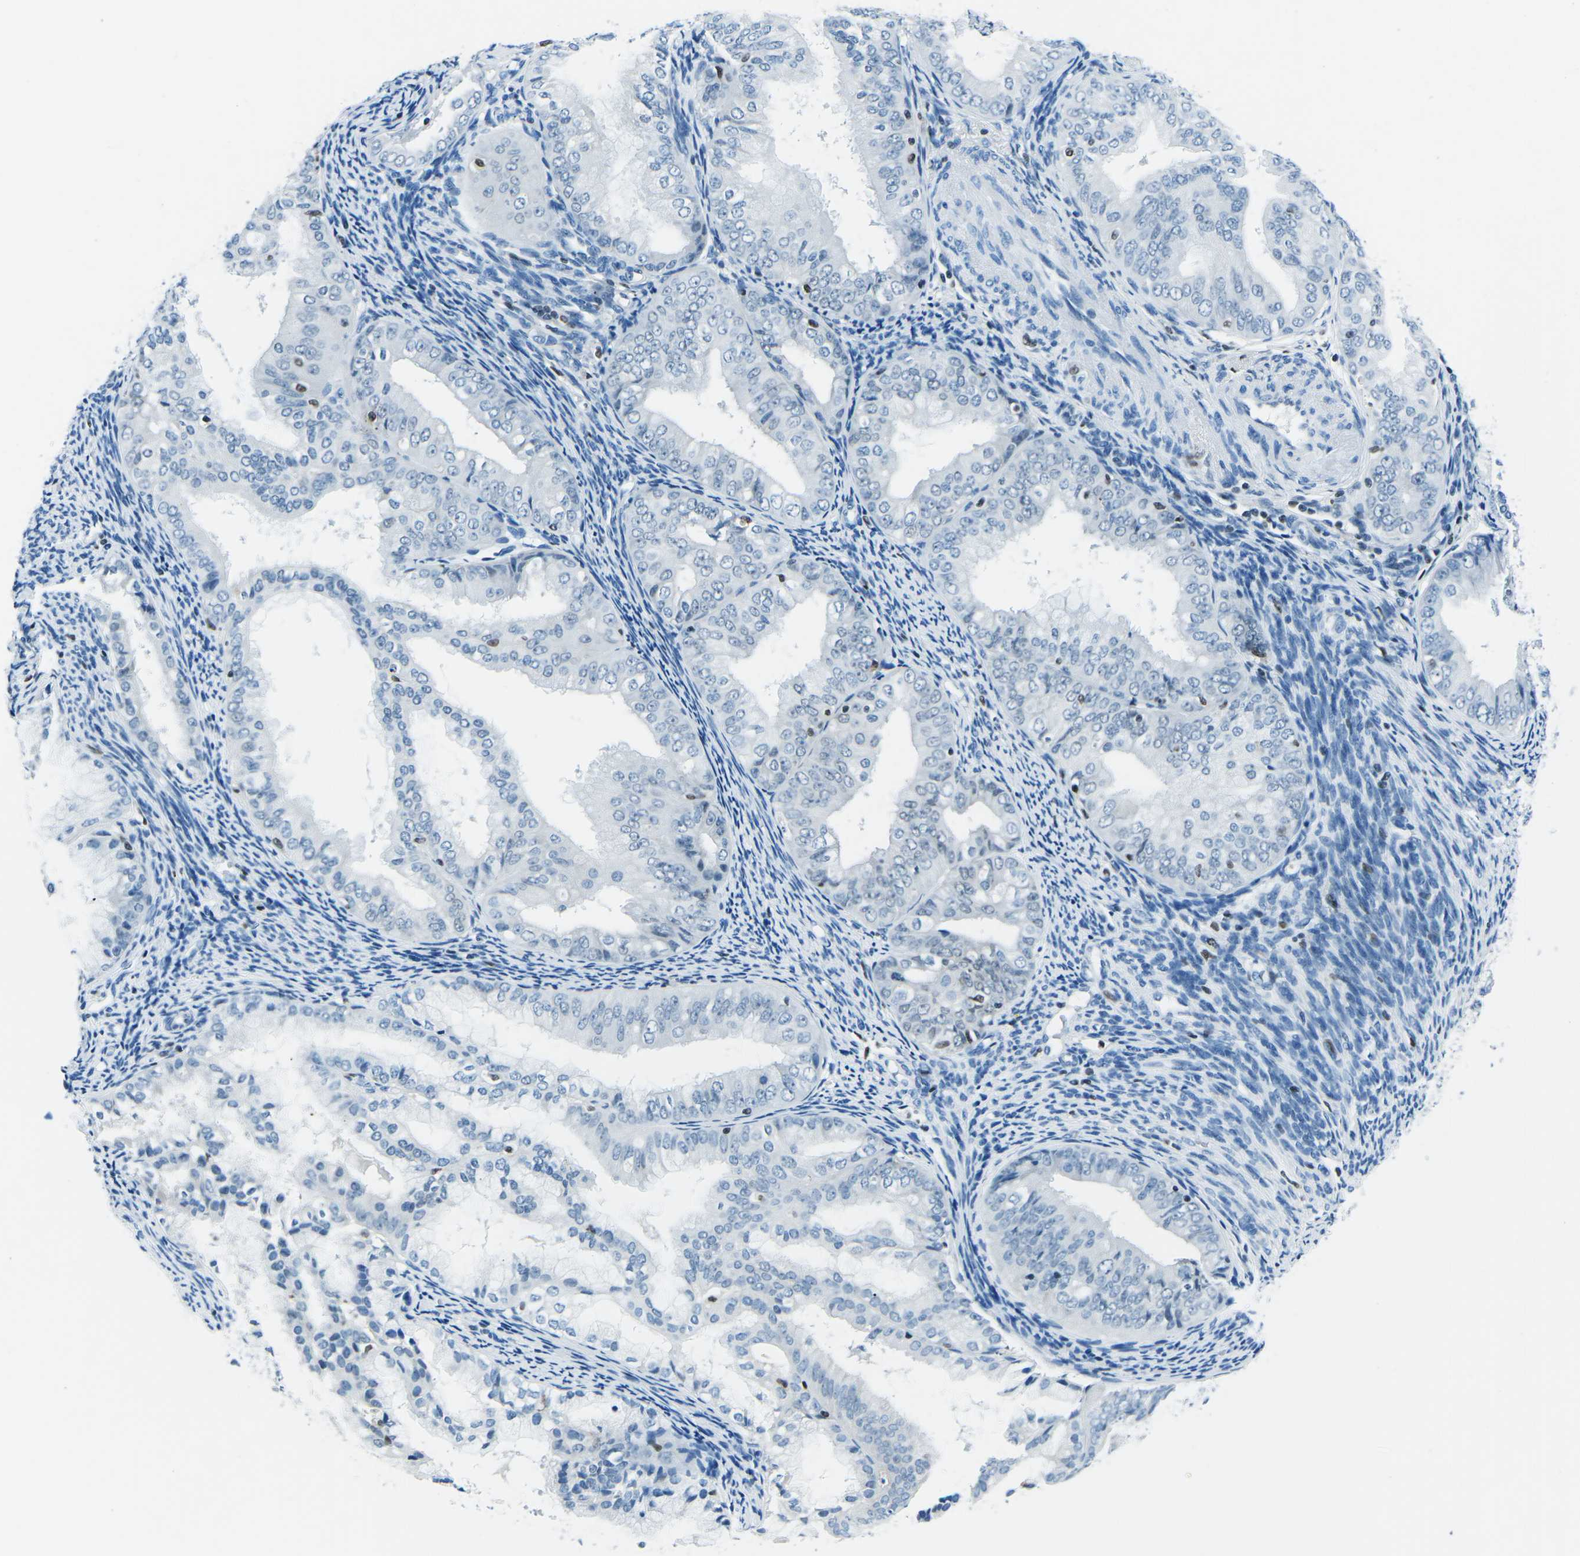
{"staining": {"intensity": "negative", "quantity": "none", "location": "none"}, "tissue": "endometrial cancer", "cell_type": "Tumor cells", "image_type": "cancer", "snomed": [{"axis": "morphology", "description": "Adenocarcinoma, NOS"}, {"axis": "topography", "description": "Endometrium"}], "caption": "DAB immunohistochemical staining of human endometrial adenocarcinoma shows no significant staining in tumor cells.", "gene": "CELF2", "patient": {"sex": "female", "age": 63}}